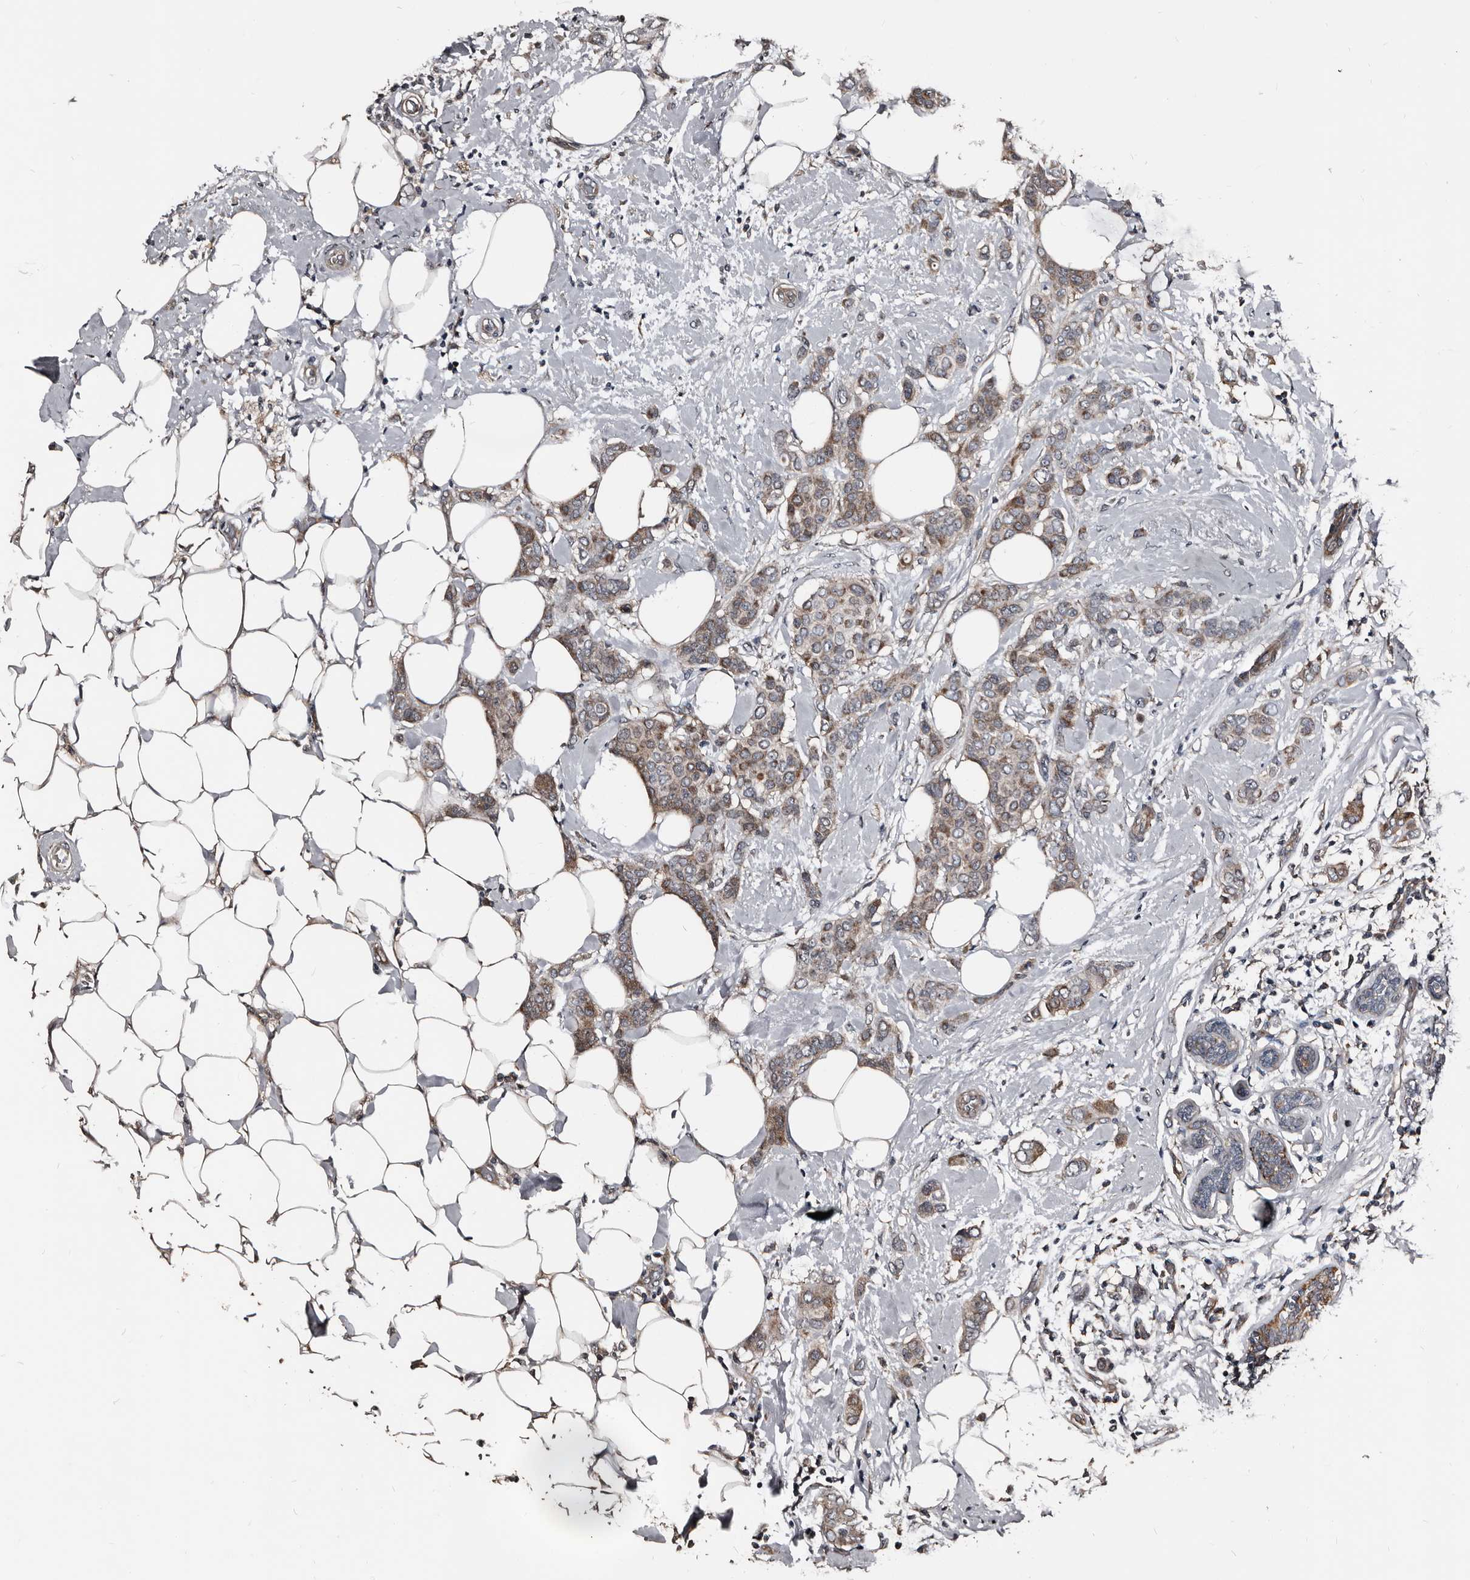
{"staining": {"intensity": "weak", "quantity": ">75%", "location": "cytoplasmic/membranous"}, "tissue": "breast cancer", "cell_type": "Tumor cells", "image_type": "cancer", "snomed": [{"axis": "morphology", "description": "Lobular carcinoma"}, {"axis": "topography", "description": "Breast"}], "caption": "This is an image of immunohistochemistry (IHC) staining of breast cancer, which shows weak staining in the cytoplasmic/membranous of tumor cells.", "gene": "DHPS", "patient": {"sex": "female", "age": 51}}